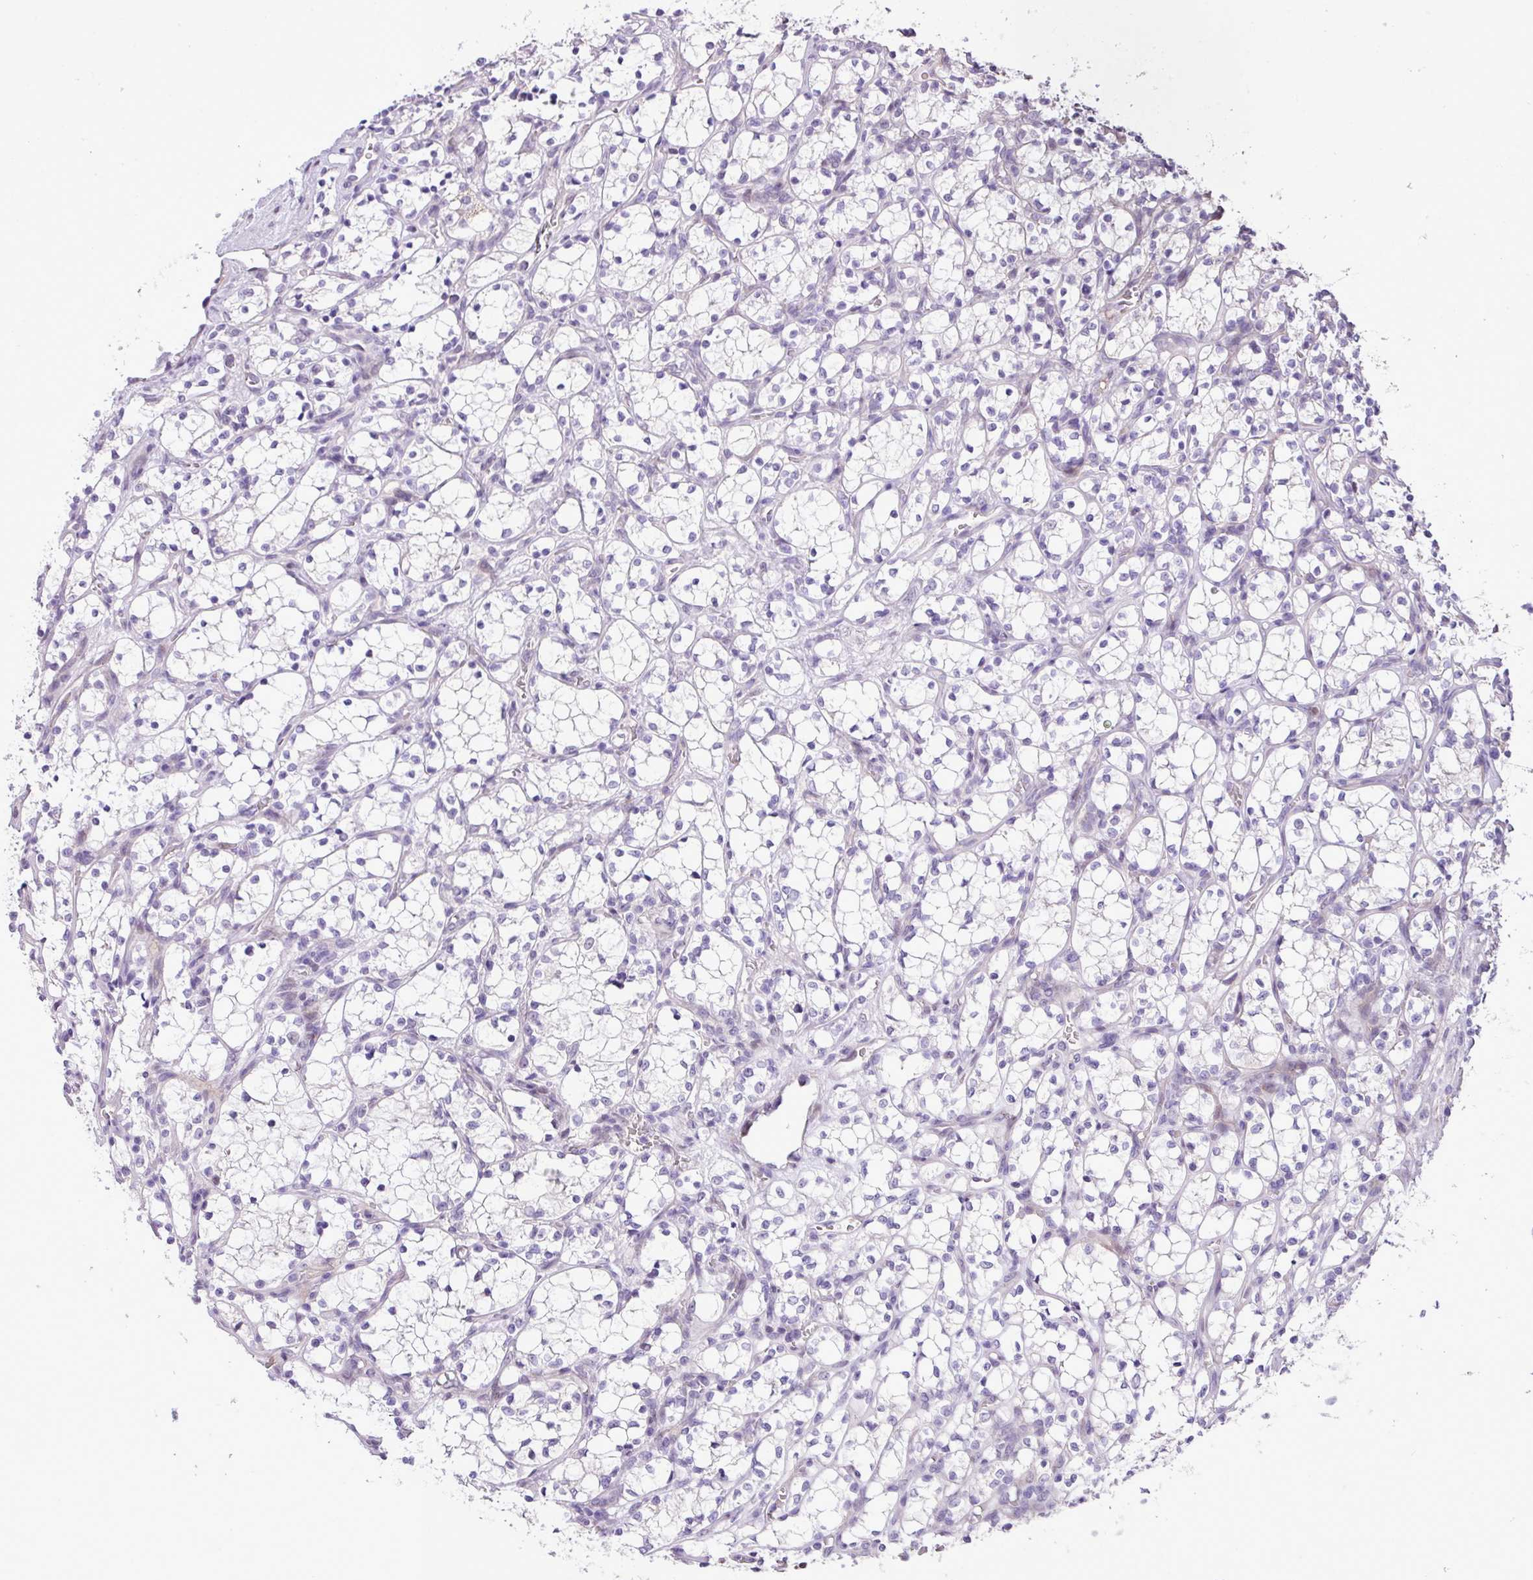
{"staining": {"intensity": "negative", "quantity": "none", "location": "none"}, "tissue": "renal cancer", "cell_type": "Tumor cells", "image_type": "cancer", "snomed": [{"axis": "morphology", "description": "Adenocarcinoma, NOS"}, {"axis": "topography", "description": "Kidney"}], "caption": "A photomicrograph of human renal cancer is negative for staining in tumor cells.", "gene": "YLPM1", "patient": {"sex": "female", "age": 69}}